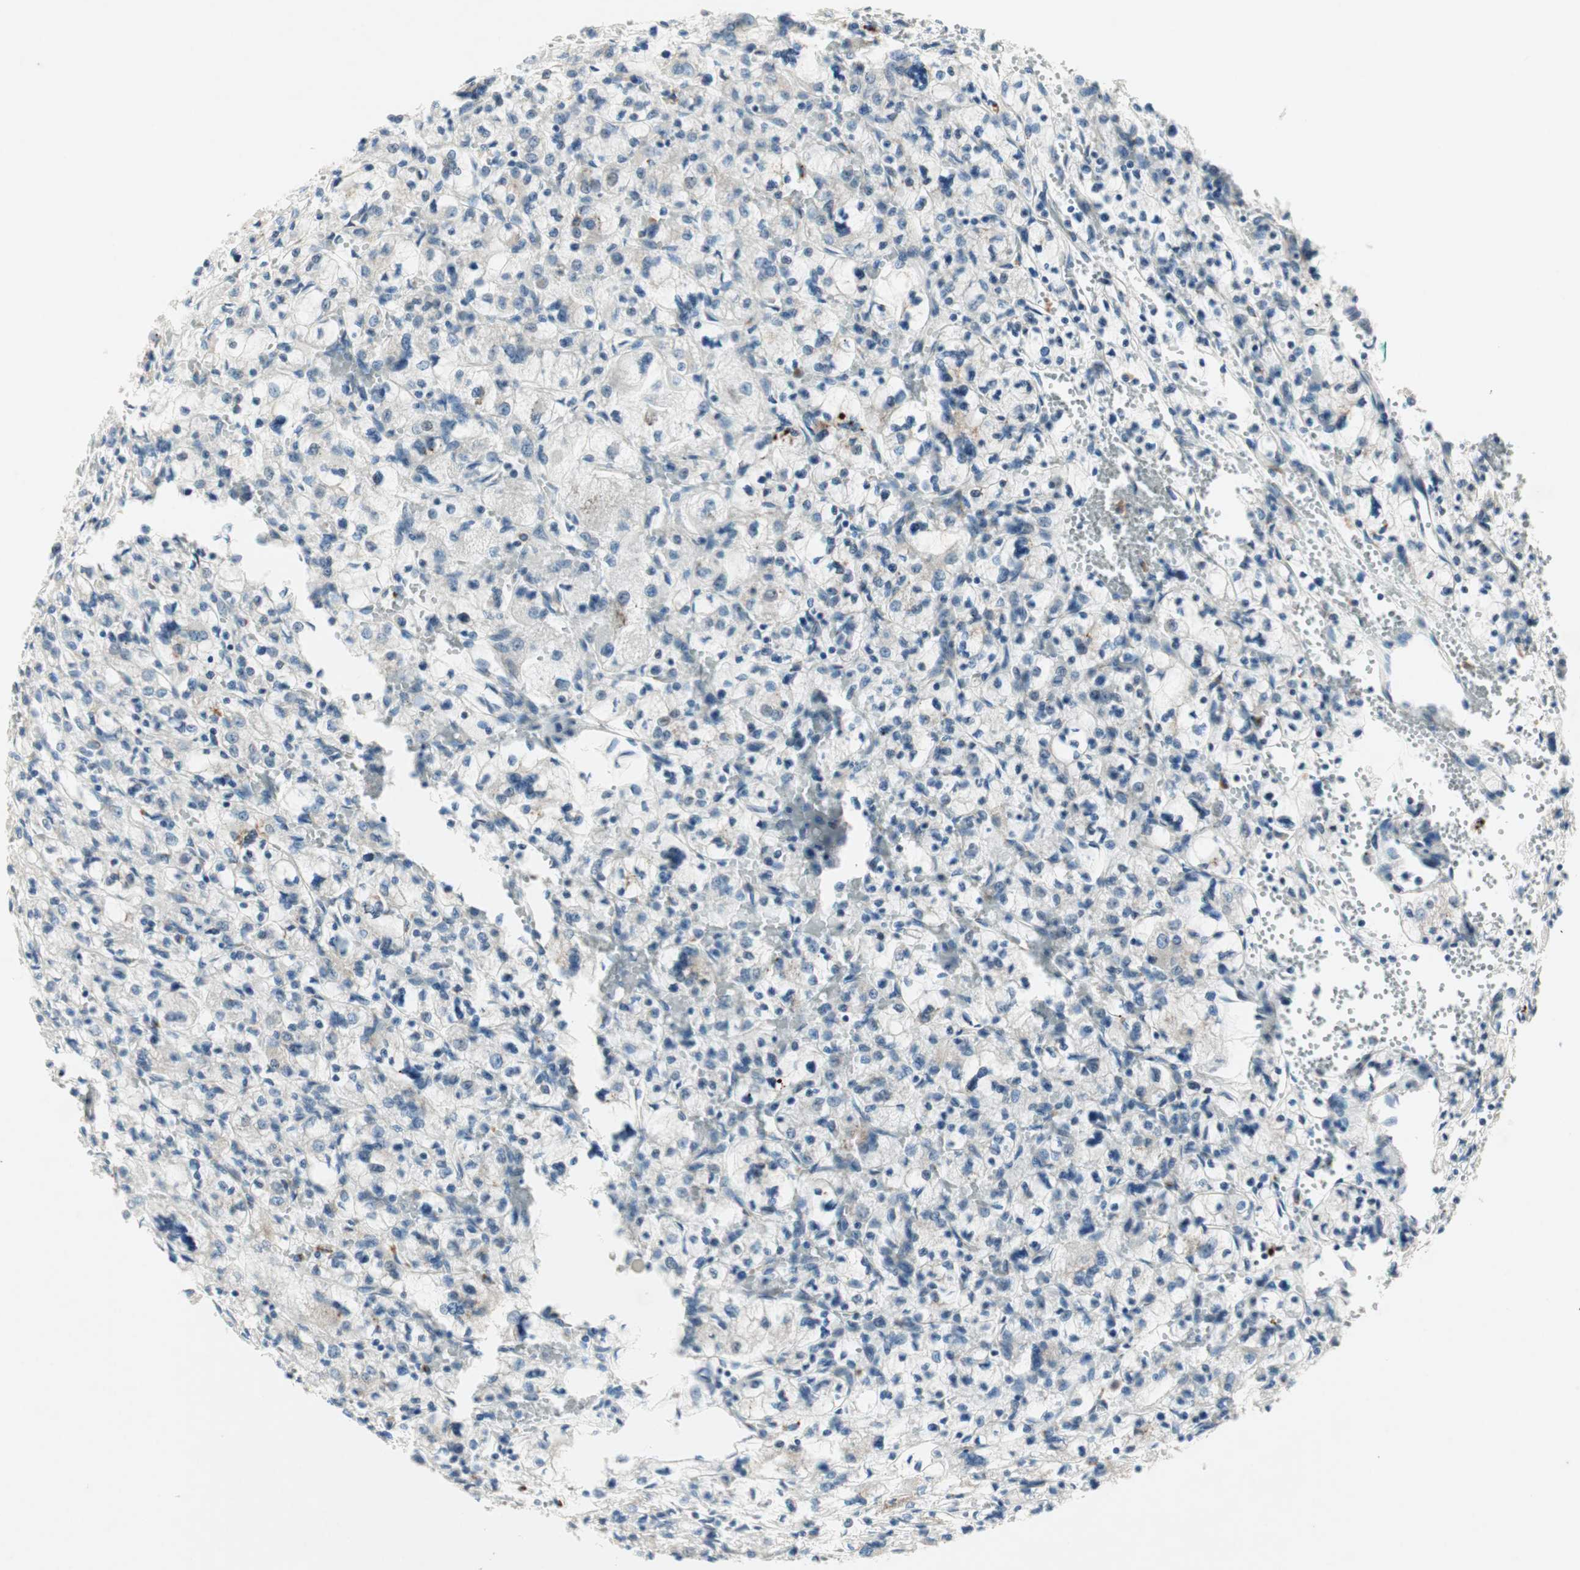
{"staining": {"intensity": "negative", "quantity": "none", "location": "none"}, "tissue": "renal cancer", "cell_type": "Tumor cells", "image_type": "cancer", "snomed": [{"axis": "morphology", "description": "Adenocarcinoma, NOS"}, {"axis": "topography", "description": "Kidney"}], "caption": "An immunohistochemistry image of adenocarcinoma (renal) is shown. There is no staining in tumor cells of adenocarcinoma (renal).", "gene": "ZNF37A", "patient": {"sex": "female", "age": 83}}